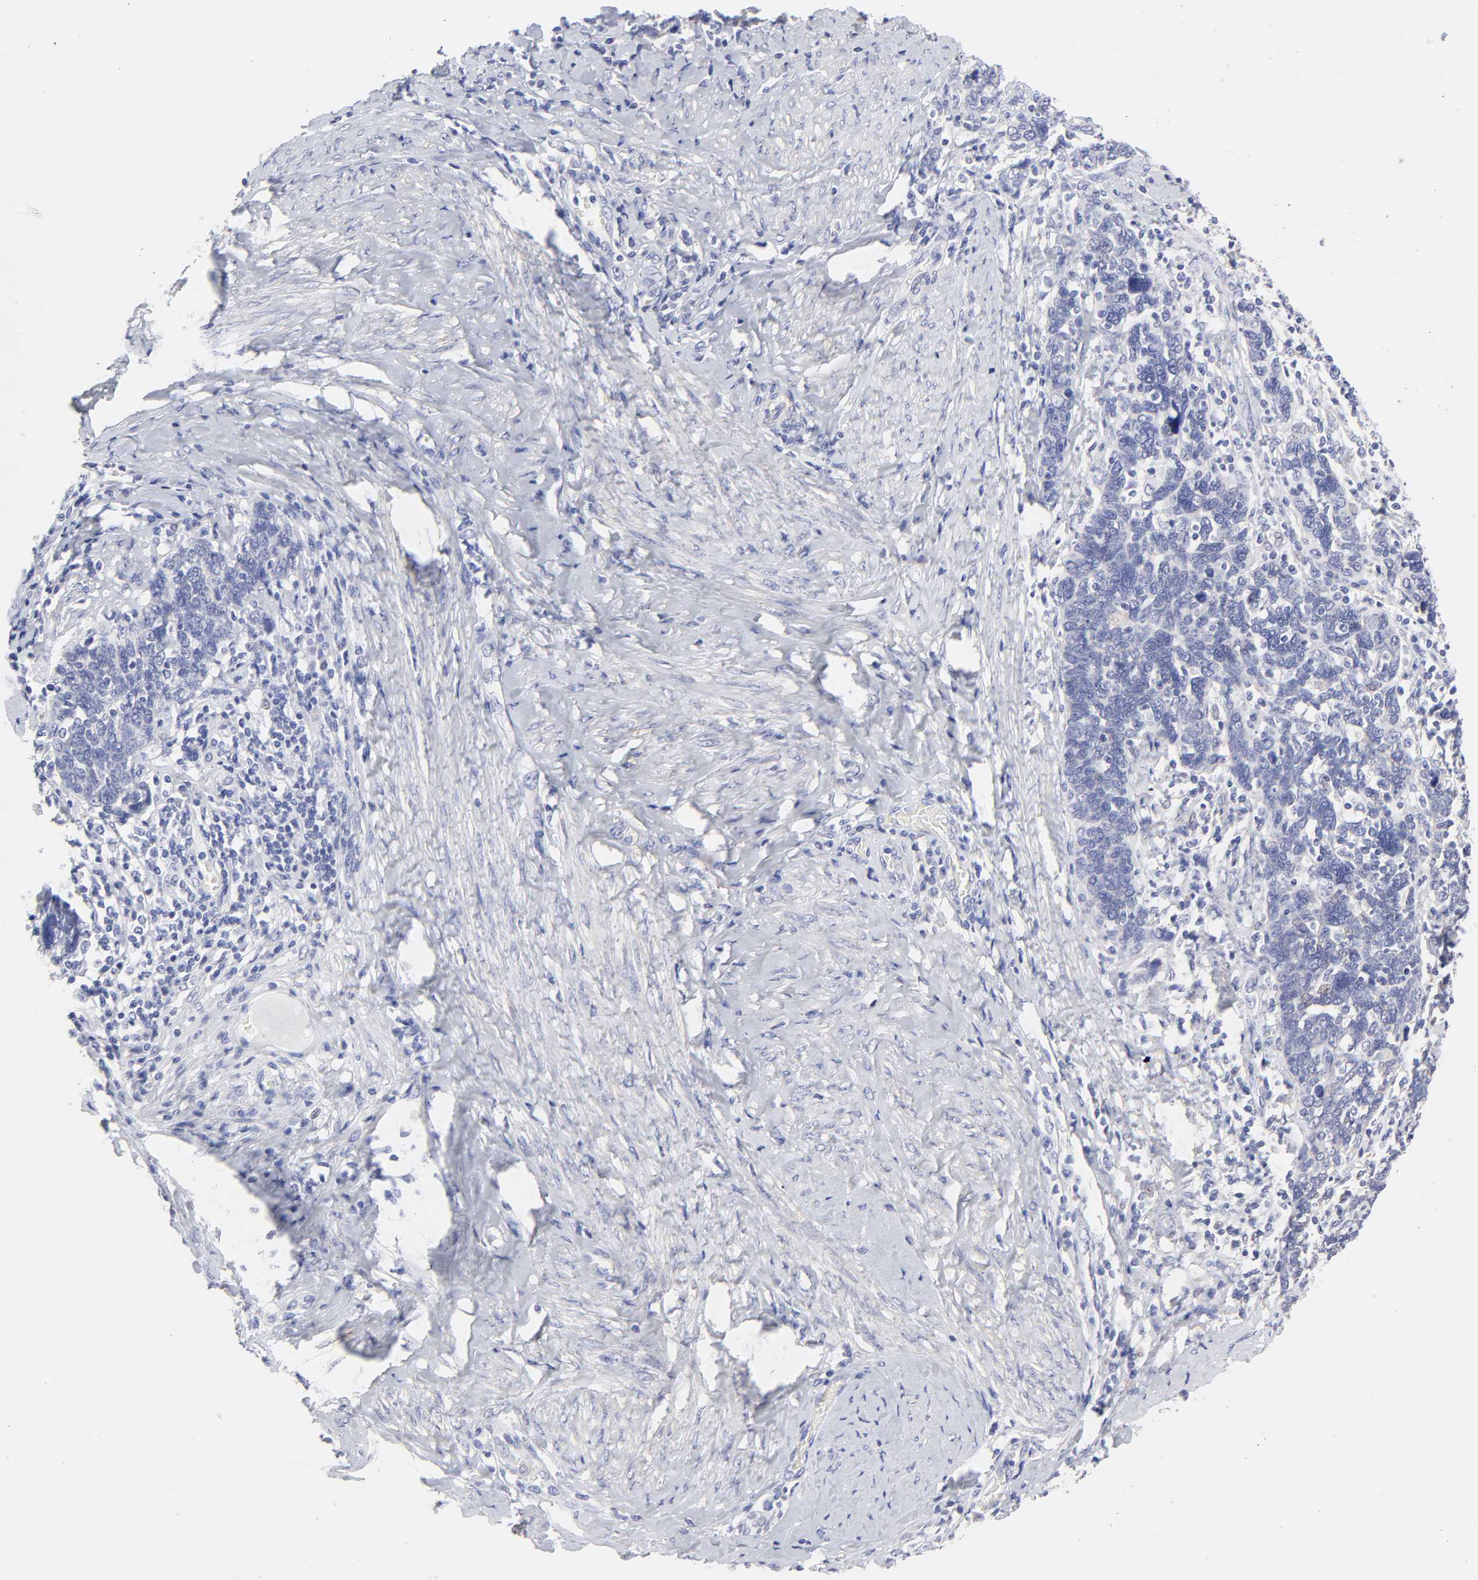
{"staining": {"intensity": "negative", "quantity": "none", "location": "none"}, "tissue": "cervical cancer", "cell_type": "Tumor cells", "image_type": "cancer", "snomed": [{"axis": "morphology", "description": "Squamous cell carcinoma, NOS"}, {"axis": "topography", "description": "Cervix"}], "caption": "This is a image of immunohistochemistry (IHC) staining of squamous cell carcinoma (cervical), which shows no staining in tumor cells.", "gene": "DUSP9", "patient": {"sex": "female", "age": 41}}